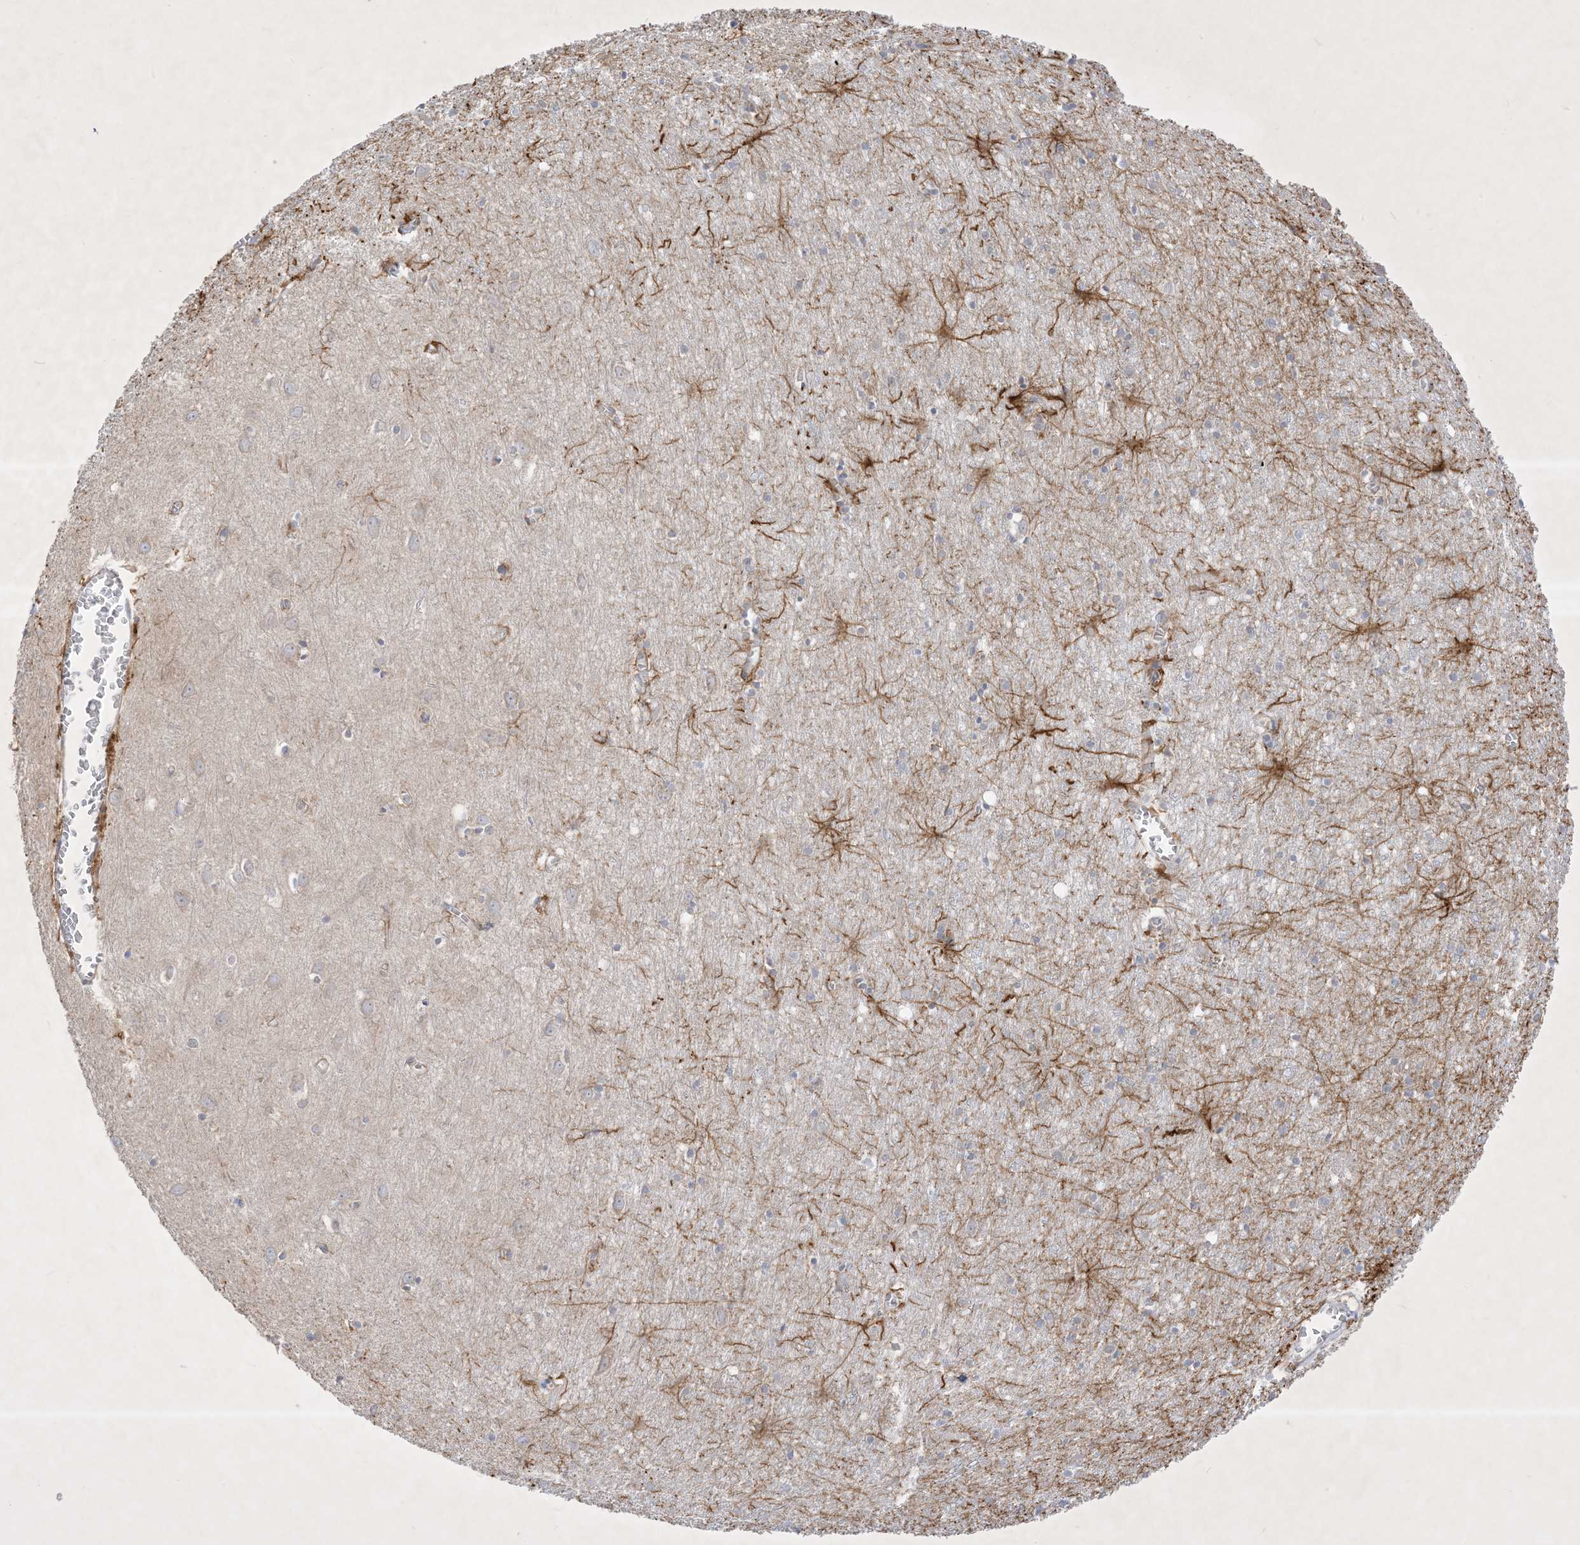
{"staining": {"intensity": "negative", "quantity": "none", "location": "none"}, "tissue": "cerebral cortex", "cell_type": "Endothelial cells", "image_type": "normal", "snomed": [{"axis": "morphology", "description": "Normal tissue, NOS"}, {"axis": "topography", "description": "Cerebral cortex"}], "caption": "An immunohistochemistry (IHC) micrograph of unremarkable cerebral cortex is shown. There is no staining in endothelial cells of cerebral cortex.", "gene": "PLEKHA3", "patient": {"sex": "female", "age": 64}}